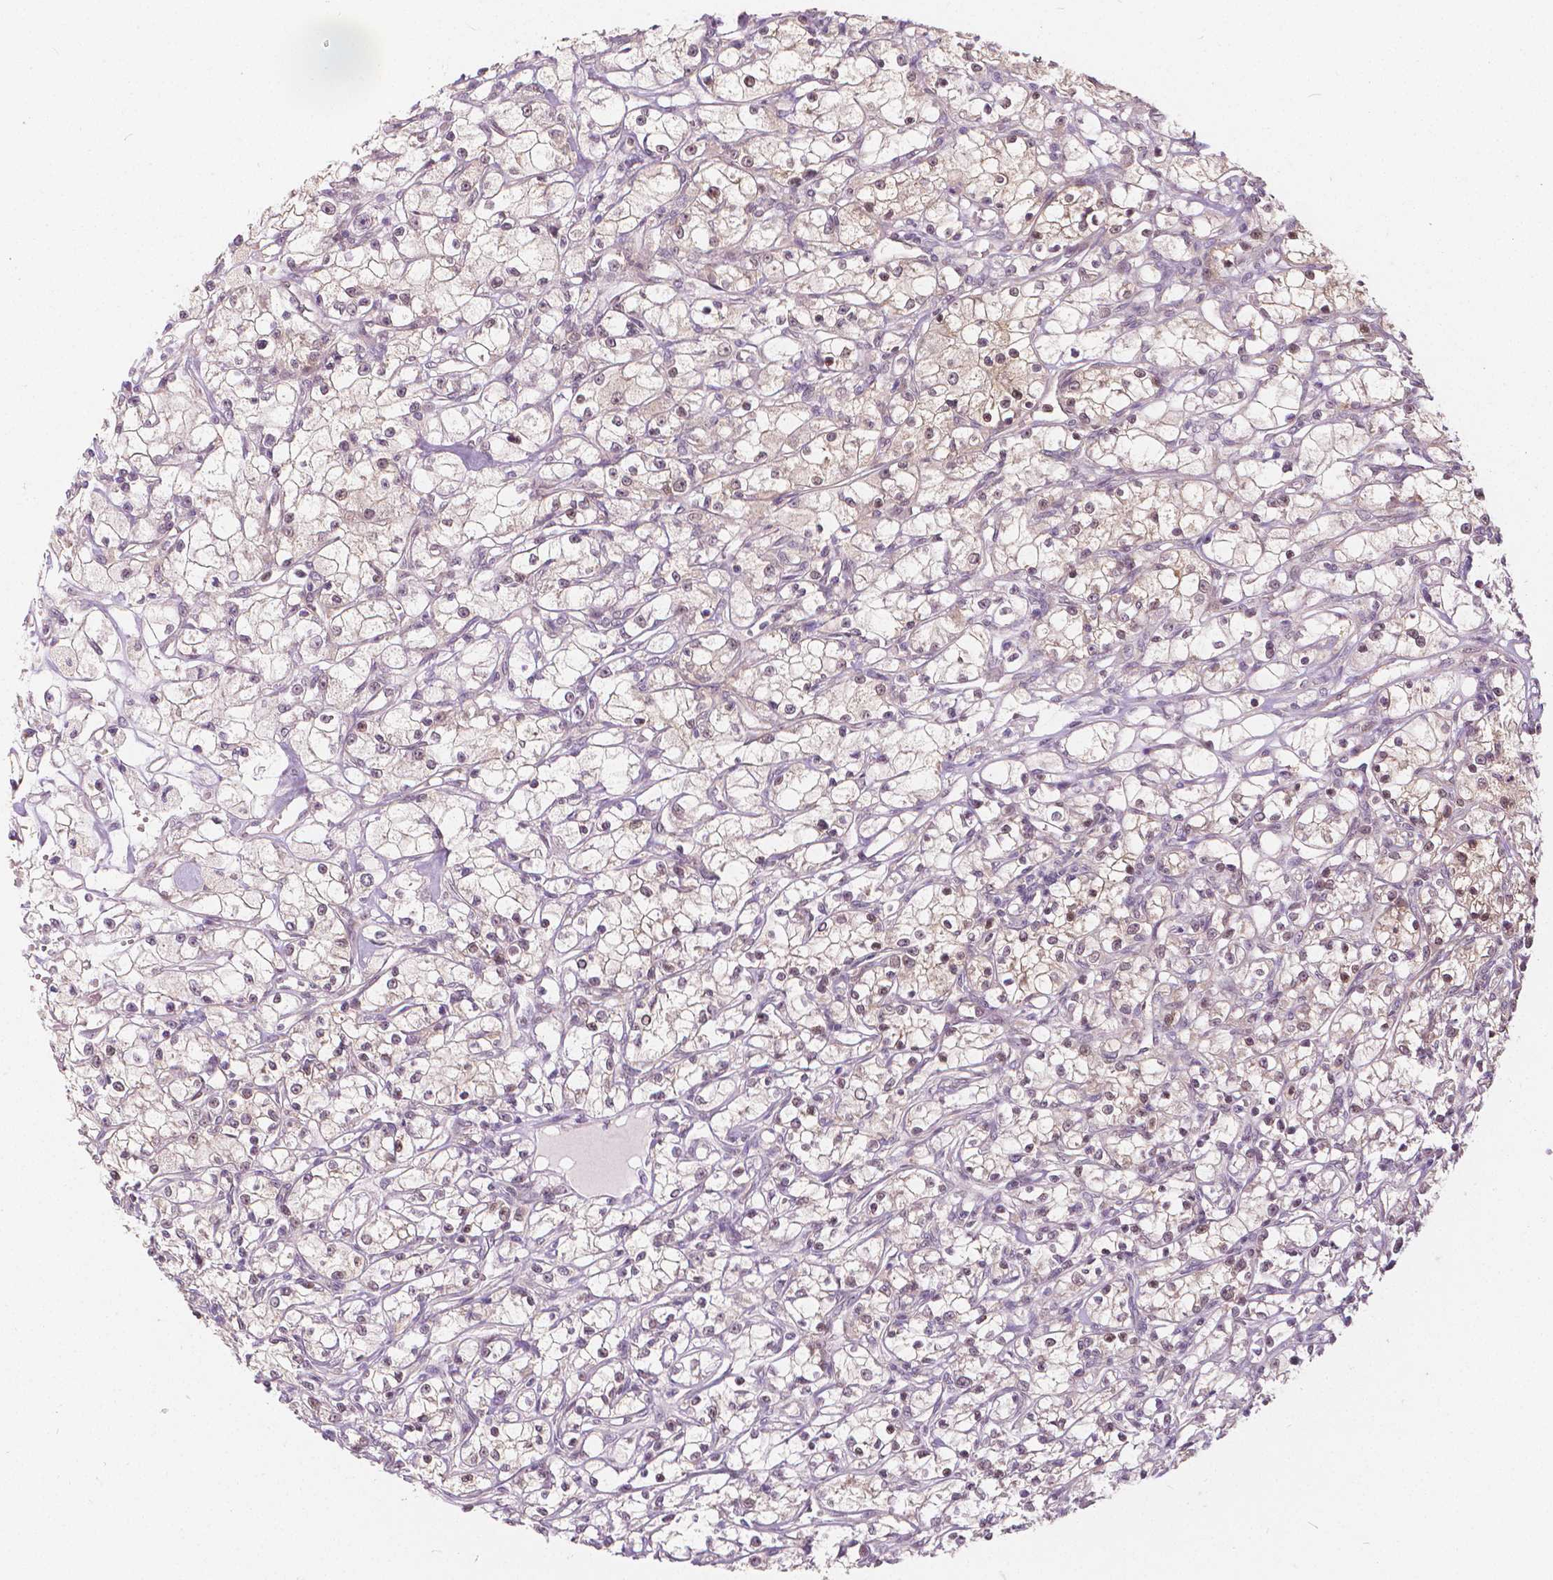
{"staining": {"intensity": "weak", "quantity": "25%-75%", "location": "cytoplasmic/membranous"}, "tissue": "renal cancer", "cell_type": "Tumor cells", "image_type": "cancer", "snomed": [{"axis": "morphology", "description": "Adenocarcinoma, NOS"}, {"axis": "topography", "description": "Kidney"}], "caption": "Approximately 25%-75% of tumor cells in renal adenocarcinoma reveal weak cytoplasmic/membranous protein positivity as visualized by brown immunohistochemical staining.", "gene": "NAPRT", "patient": {"sex": "female", "age": 59}}